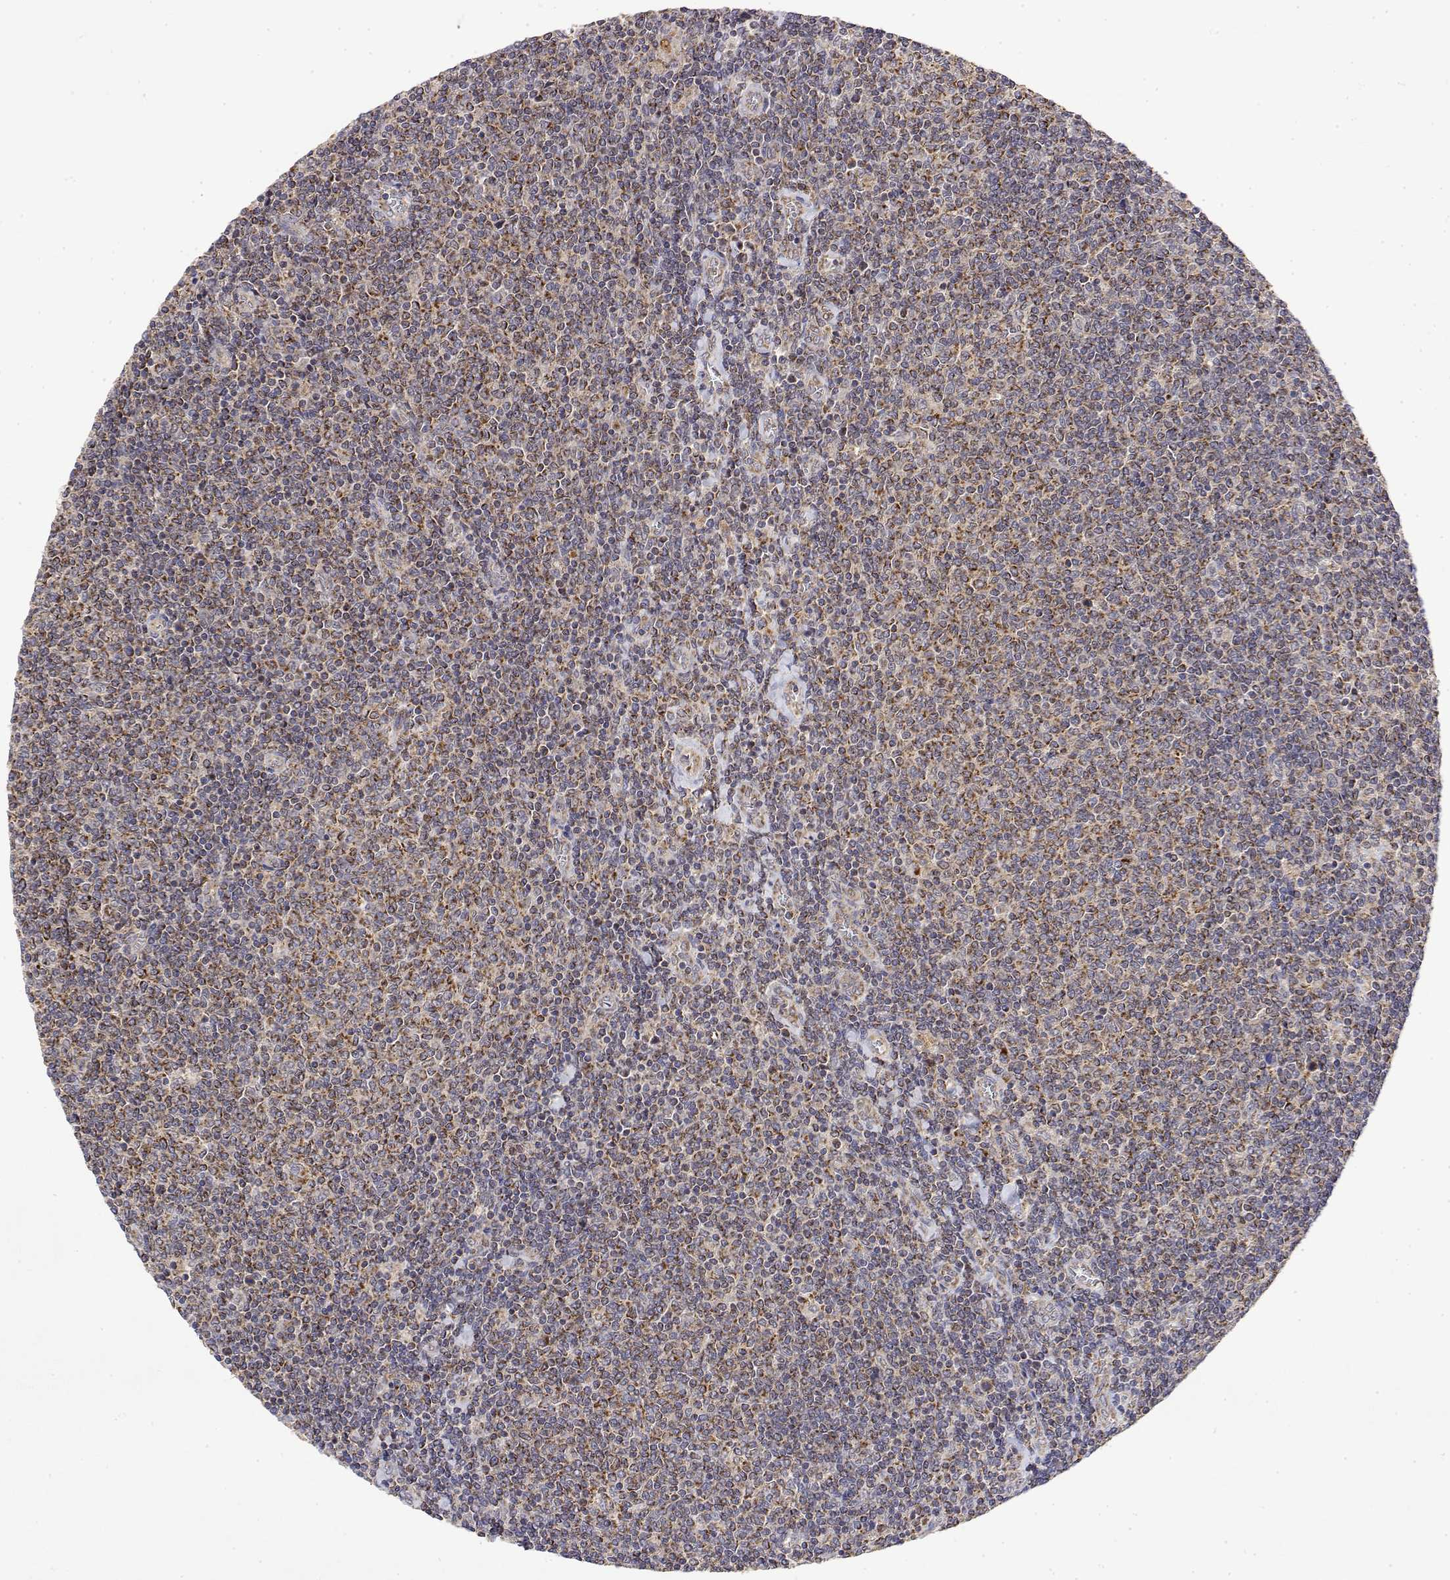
{"staining": {"intensity": "moderate", "quantity": "25%-75%", "location": "cytoplasmic/membranous"}, "tissue": "lymphoma", "cell_type": "Tumor cells", "image_type": "cancer", "snomed": [{"axis": "morphology", "description": "Malignant lymphoma, non-Hodgkin's type, Low grade"}, {"axis": "topography", "description": "Lymph node"}], "caption": "Immunohistochemistry (DAB (3,3'-diaminobenzidine)) staining of low-grade malignant lymphoma, non-Hodgkin's type shows moderate cytoplasmic/membranous protein expression in about 25%-75% of tumor cells.", "gene": "GADD45GIP1", "patient": {"sex": "male", "age": 52}}